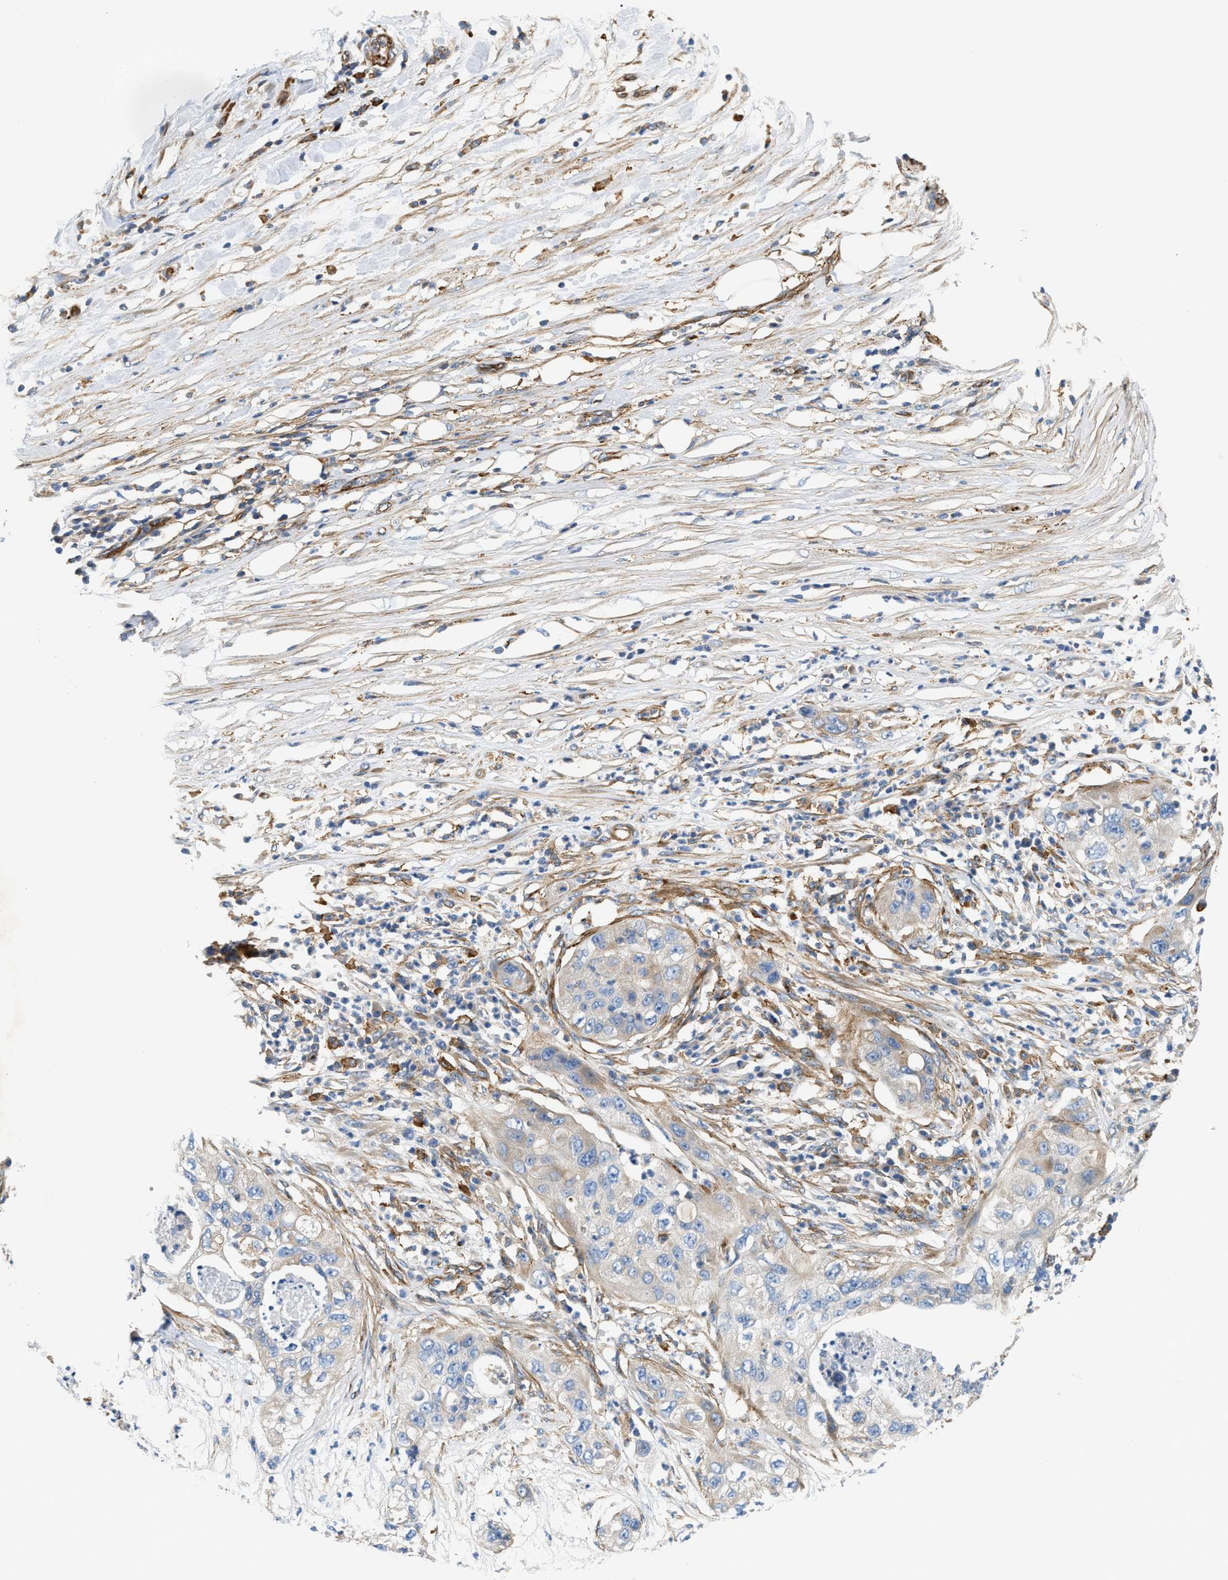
{"staining": {"intensity": "negative", "quantity": "none", "location": "none"}, "tissue": "pancreatic cancer", "cell_type": "Tumor cells", "image_type": "cancer", "snomed": [{"axis": "morphology", "description": "Adenocarcinoma, NOS"}, {"axis": "topography", "description": "Pancreas"}], "caption": "Tumor cells are negative for protein expression in human pancreatic cancer (adenocarcinoma). (DAB immunohistochemistry (IHC) visualized using brightfield microscopy, high magnification).", "gene": "NSUN7", "patient": {"sex": "female", "age": 78}}